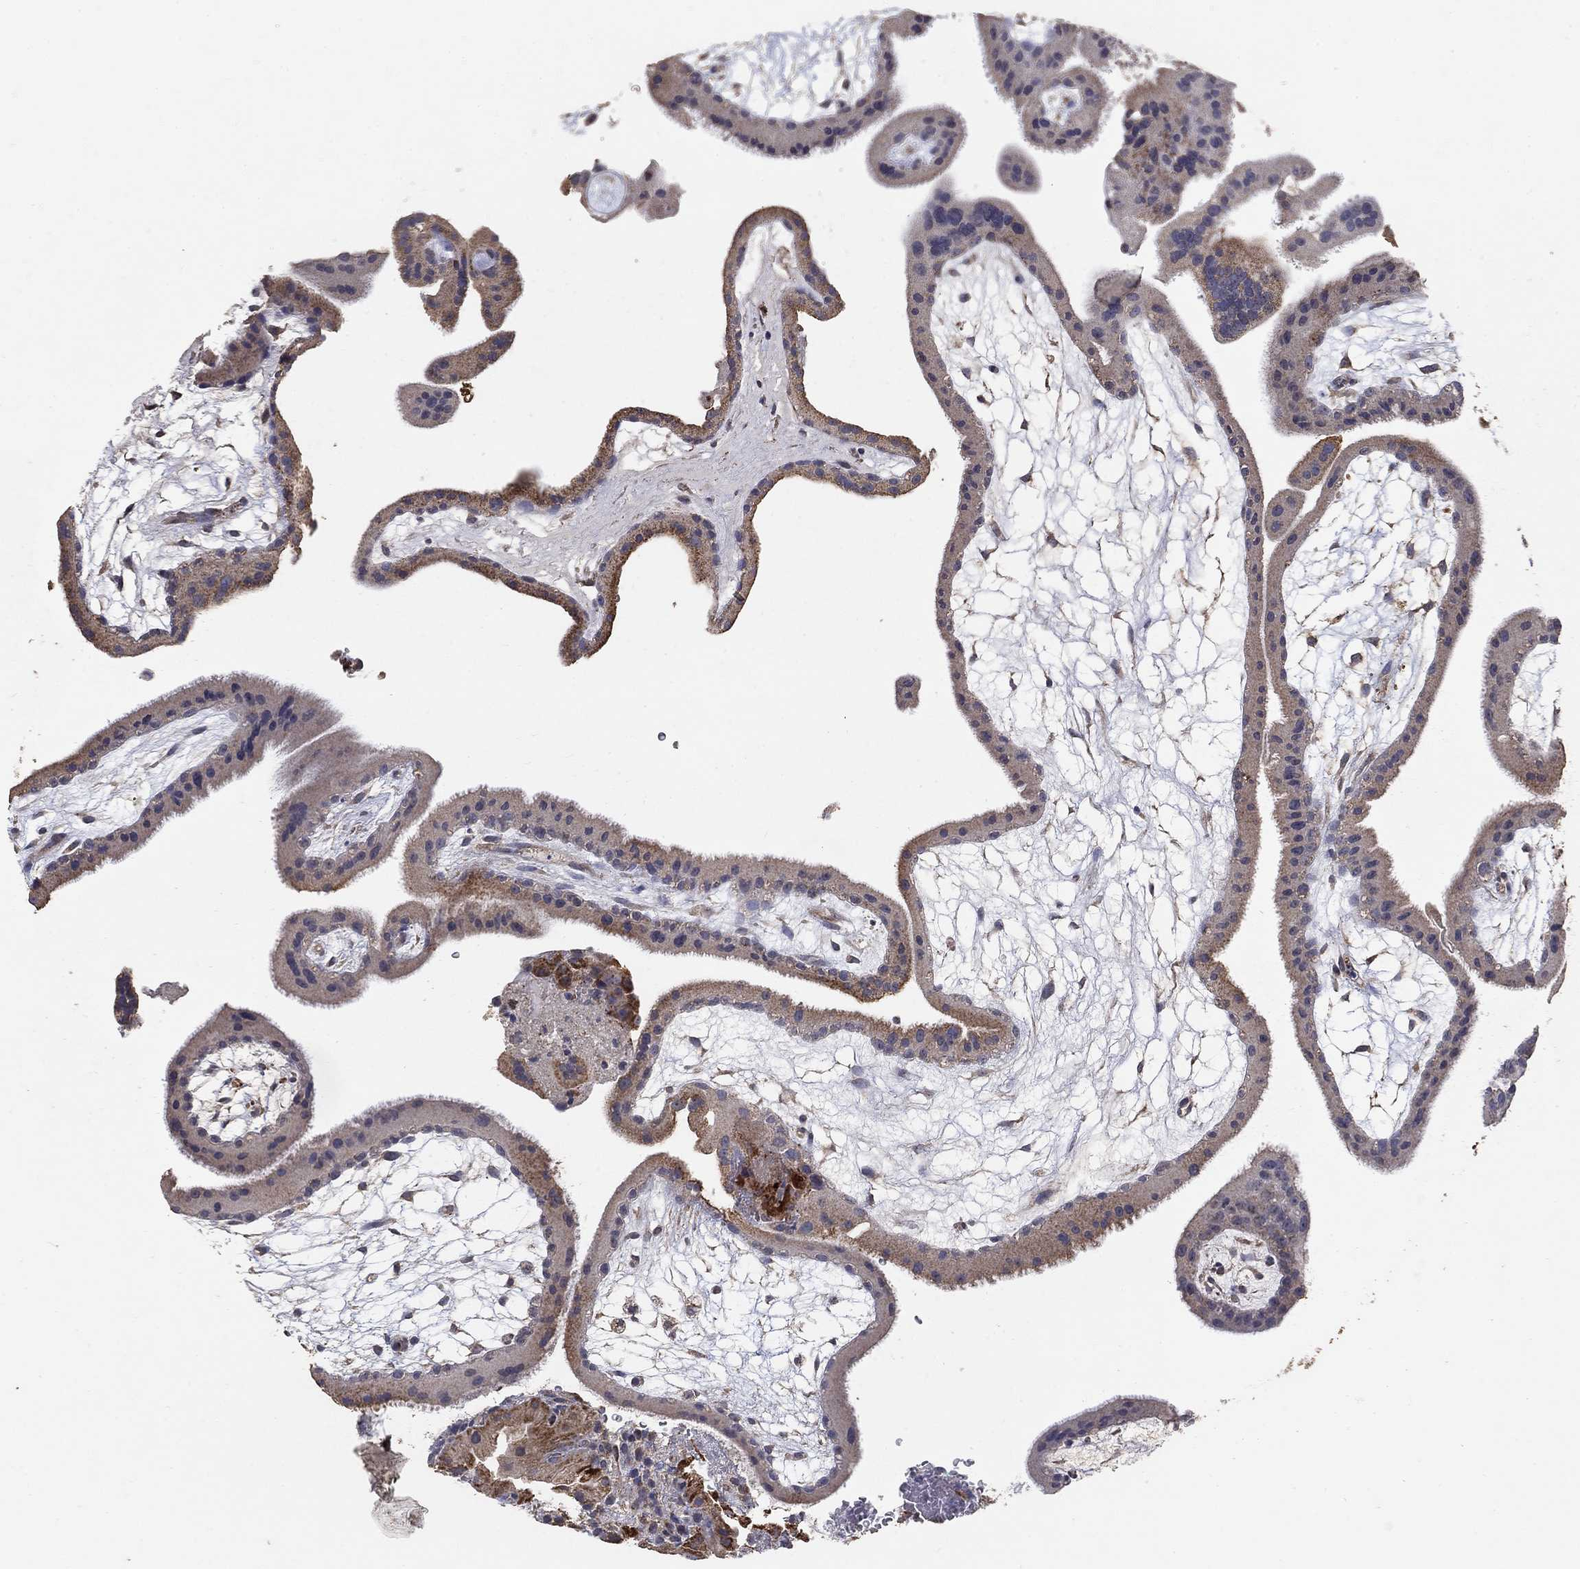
{"staining": {"intensity": "weak", "quantity": ">75%", "location": "cytoplasmic/membranous"}, "tissue": "placenta", "cell_type": "Decidual cells", "image_type": "normal", "snomed": [{"axis": "morphology", "description": "Normal tissue, NOS"}, {"axis": "topography", "description": "Placenta"}], "caption": "Human placenta stained with a brown dye demonstrates weak cytoplasmic/membranous positive expression in about >75% of decidual cells.", "gene": "GPSM1", "patient": {"sex": "female", "age": 19}}